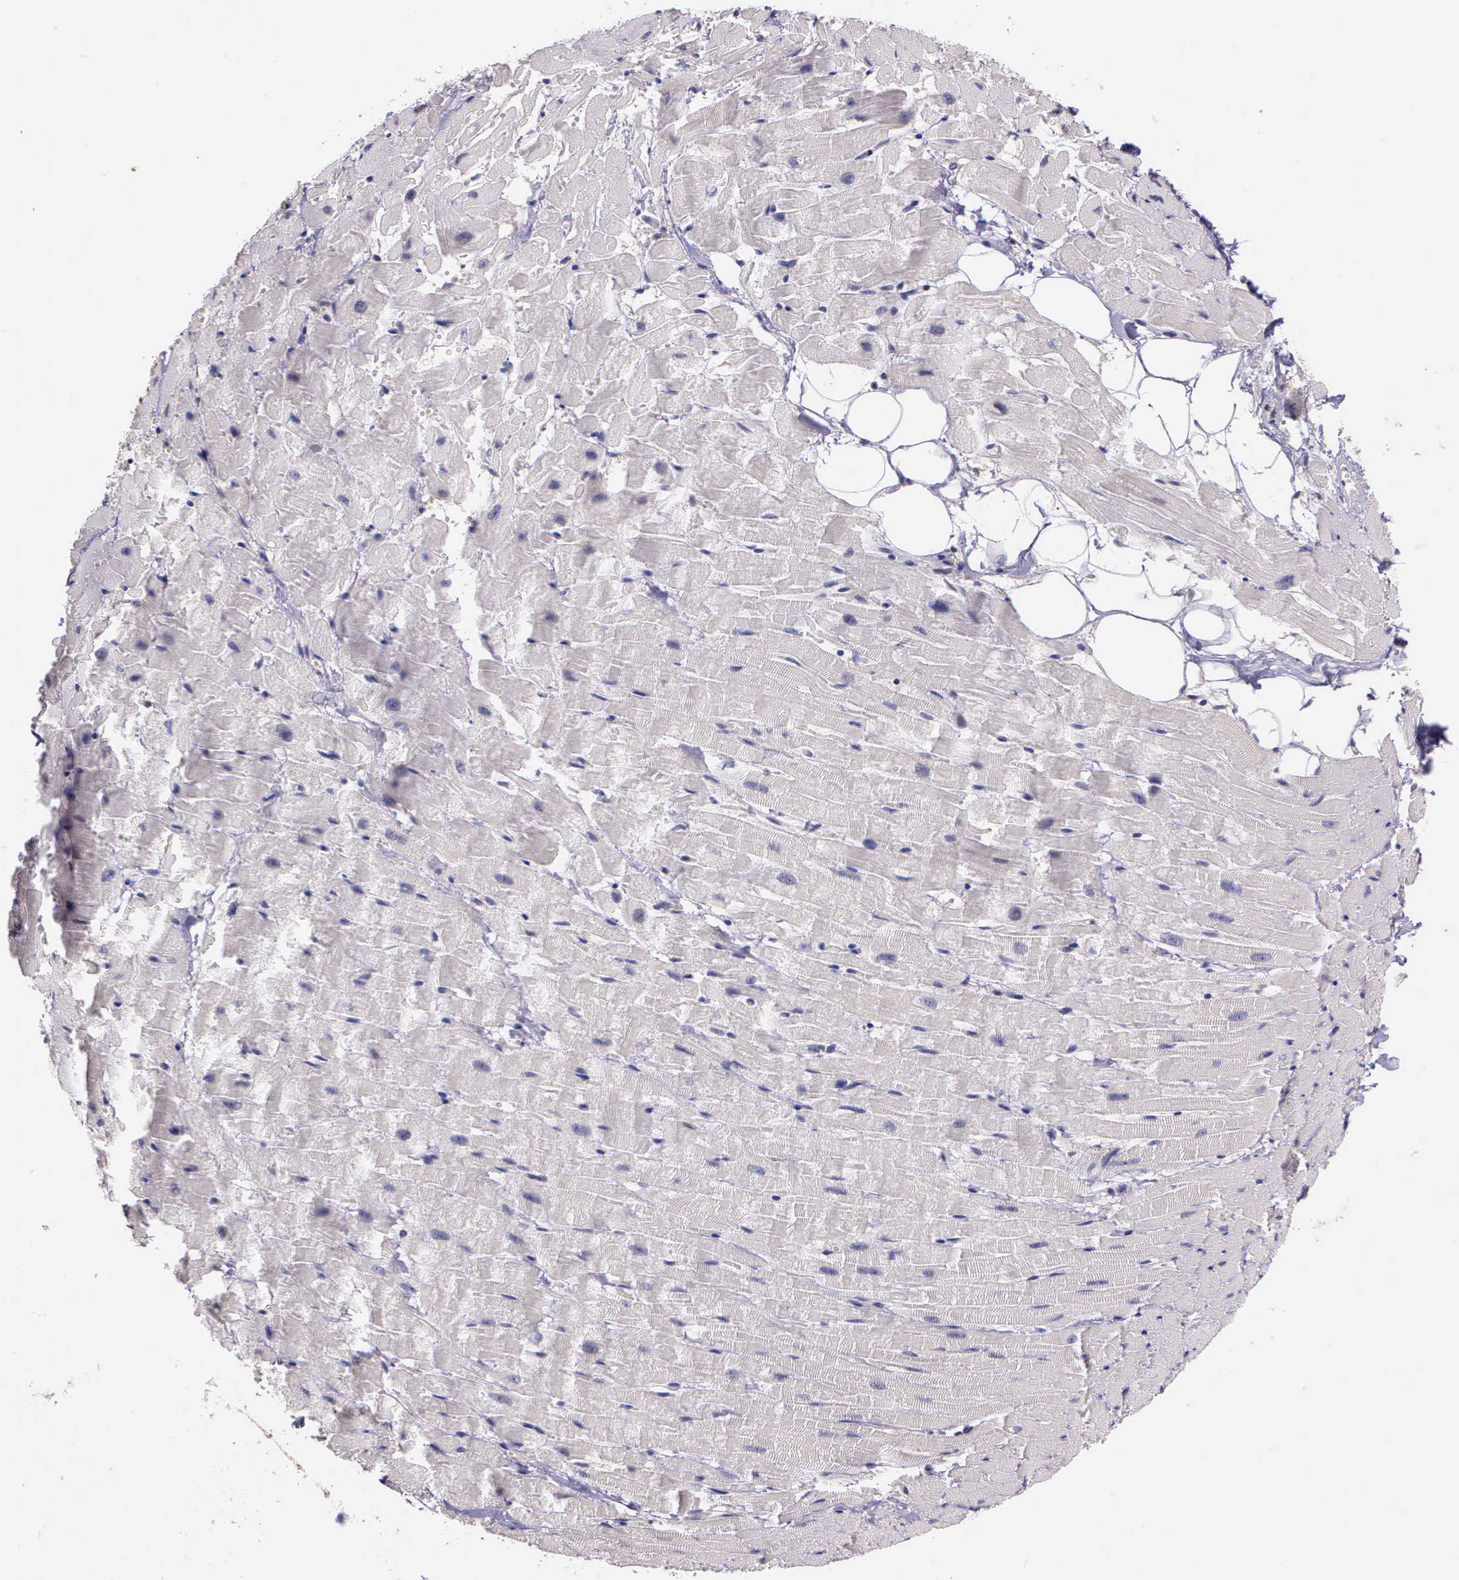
{"staining": {"intensity": "negative", "quantity": "none", "location": "none"}, "tissue": "heart muscle", "cell_type": "Cardiomyocytes", "image_type": "normal", "snomed": [{"axis": "morphology", "description": "Normal tissue, NOS"}, {"axis": "topography", "description": "Heart"}], "caption": "This image is of benign heart muscle stained with immunohistochemistry (IHC) to label a protein in brown with the nuclei are counter-stained blue. There is no staining in cardiomyocytes. (Immunohistochemistry, brightfield microscopy, high magnification).", "gene": "IGBP1P2", "patient": {"sex": "female", "age": 19}}